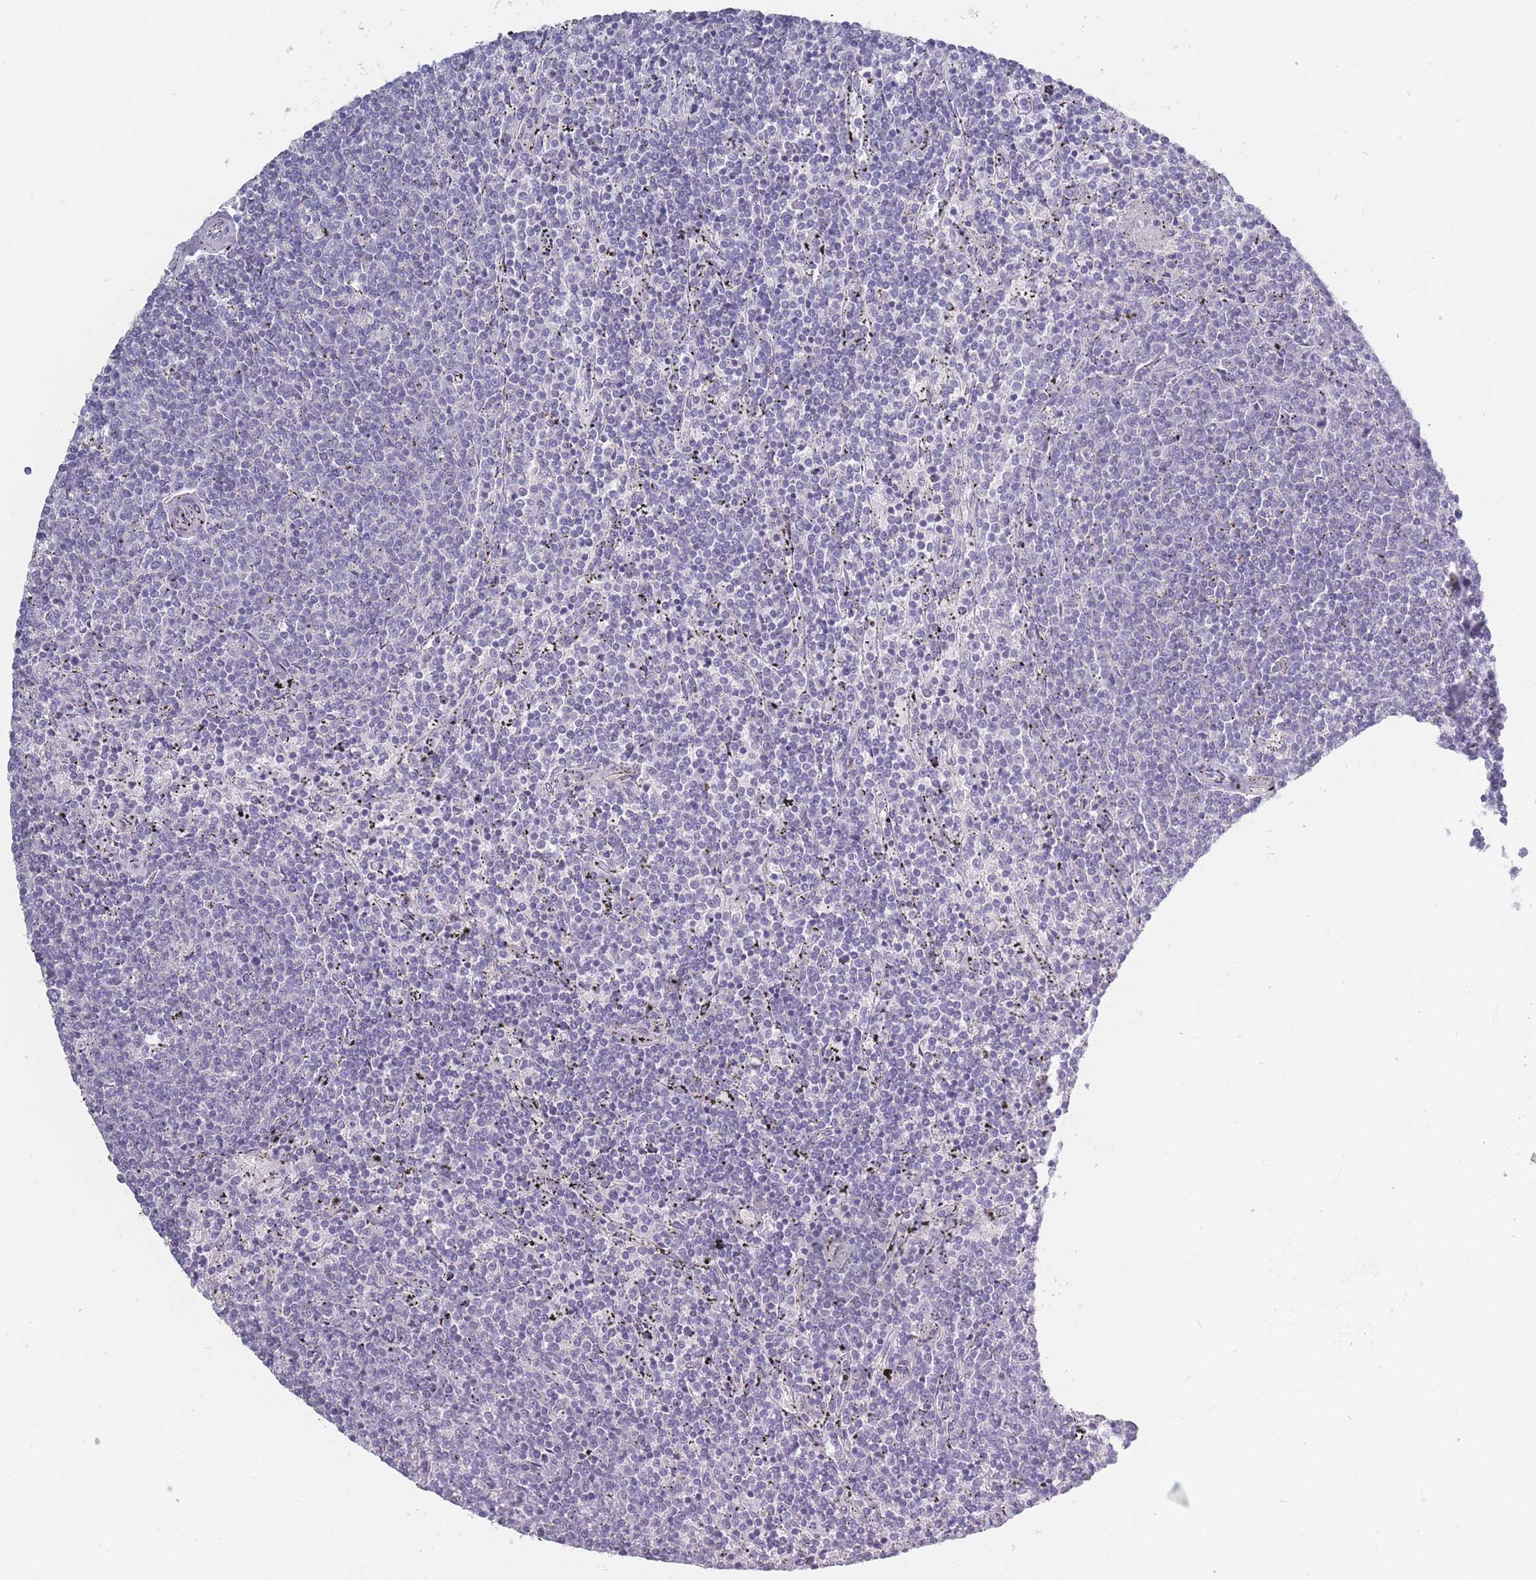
{"staining": {"intensity": "negative", "quantity": "none", "location": "none"}, "tissue": "lymphoma", "cell_type": "Tumor cells", "image_type": "cancer", "snomed": [{"axis": "morphology", "description": "Malignant lymphoma, non-Hodgkin's type, Low grade"}, {"axis": "topography", "description": "Spleen"}], "caption": "IHC photomicrograph of human lymphoma stained for a protein (brown), which demonstrates no expression in tumor cells. The staining was performed using DAB (3,3'-diaminobenzidine) to visualize the protein expression in brown, while the nuclei were stained in blue with hematoxylin (Magnification: 20x).", "gene": "ROS1", "patient": {"sex": "female", "age": 50}}